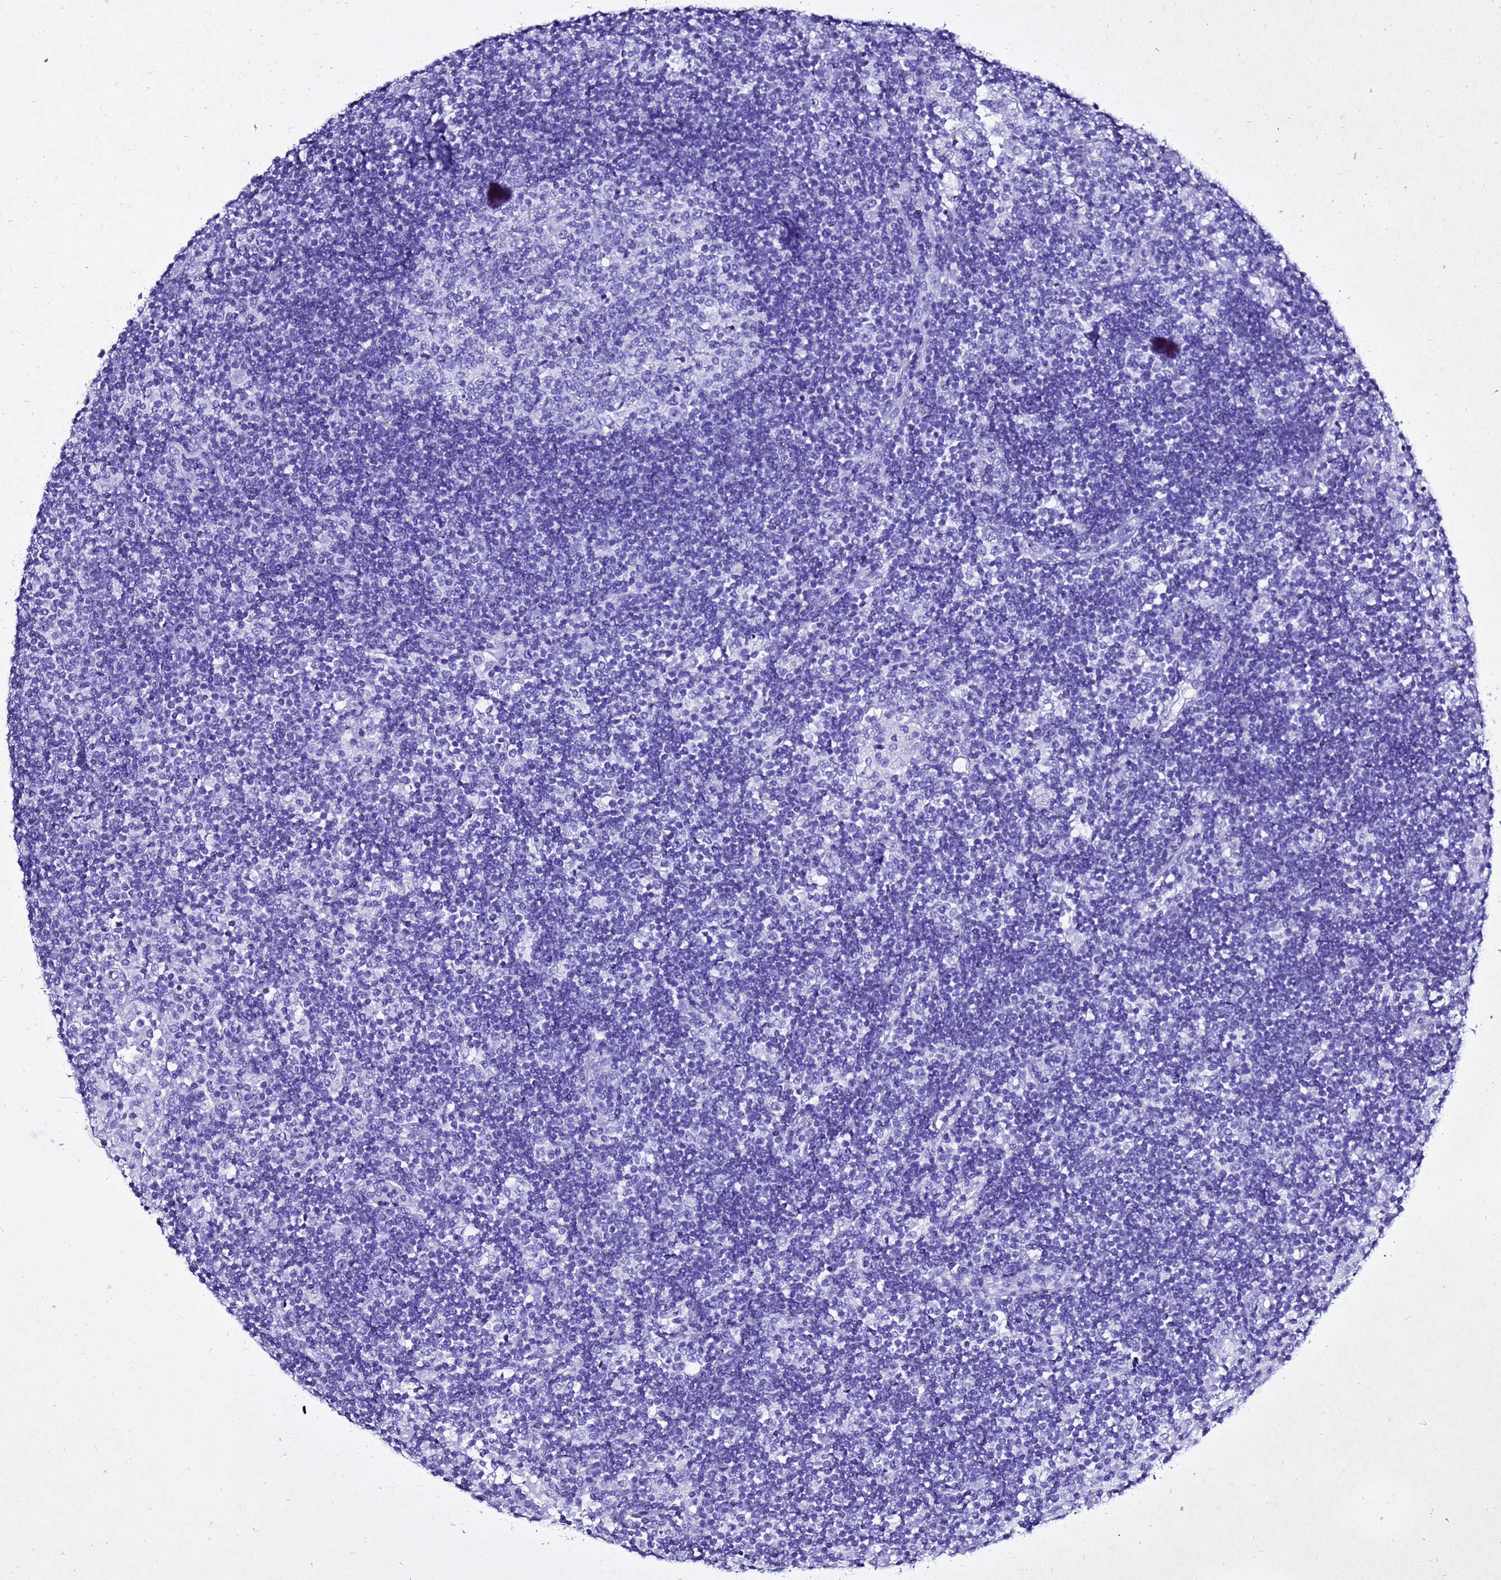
{"staining": {"intensity": "negative", "quantity": "none", "location": "none"}, "tissue": "lymph node", "cell_type": "Germinal center cells", "image_type": "normal", "snomed": [{"axis": "morphology", "description": "Normal tissue, NOS"}, {"axis": "topography", "description": "Lymph node"}], "caption": "The histopathology image displays no significant staining in germinal center cells of lymph node. (Stains: DAB (3,3'-diaminobenzidine) IHC with hematoxylin counter stain, Microscopy: brightfield microscopy at high magnification).", "gene": "LIPF", "patient": {"sex": "female", "age": 53}}